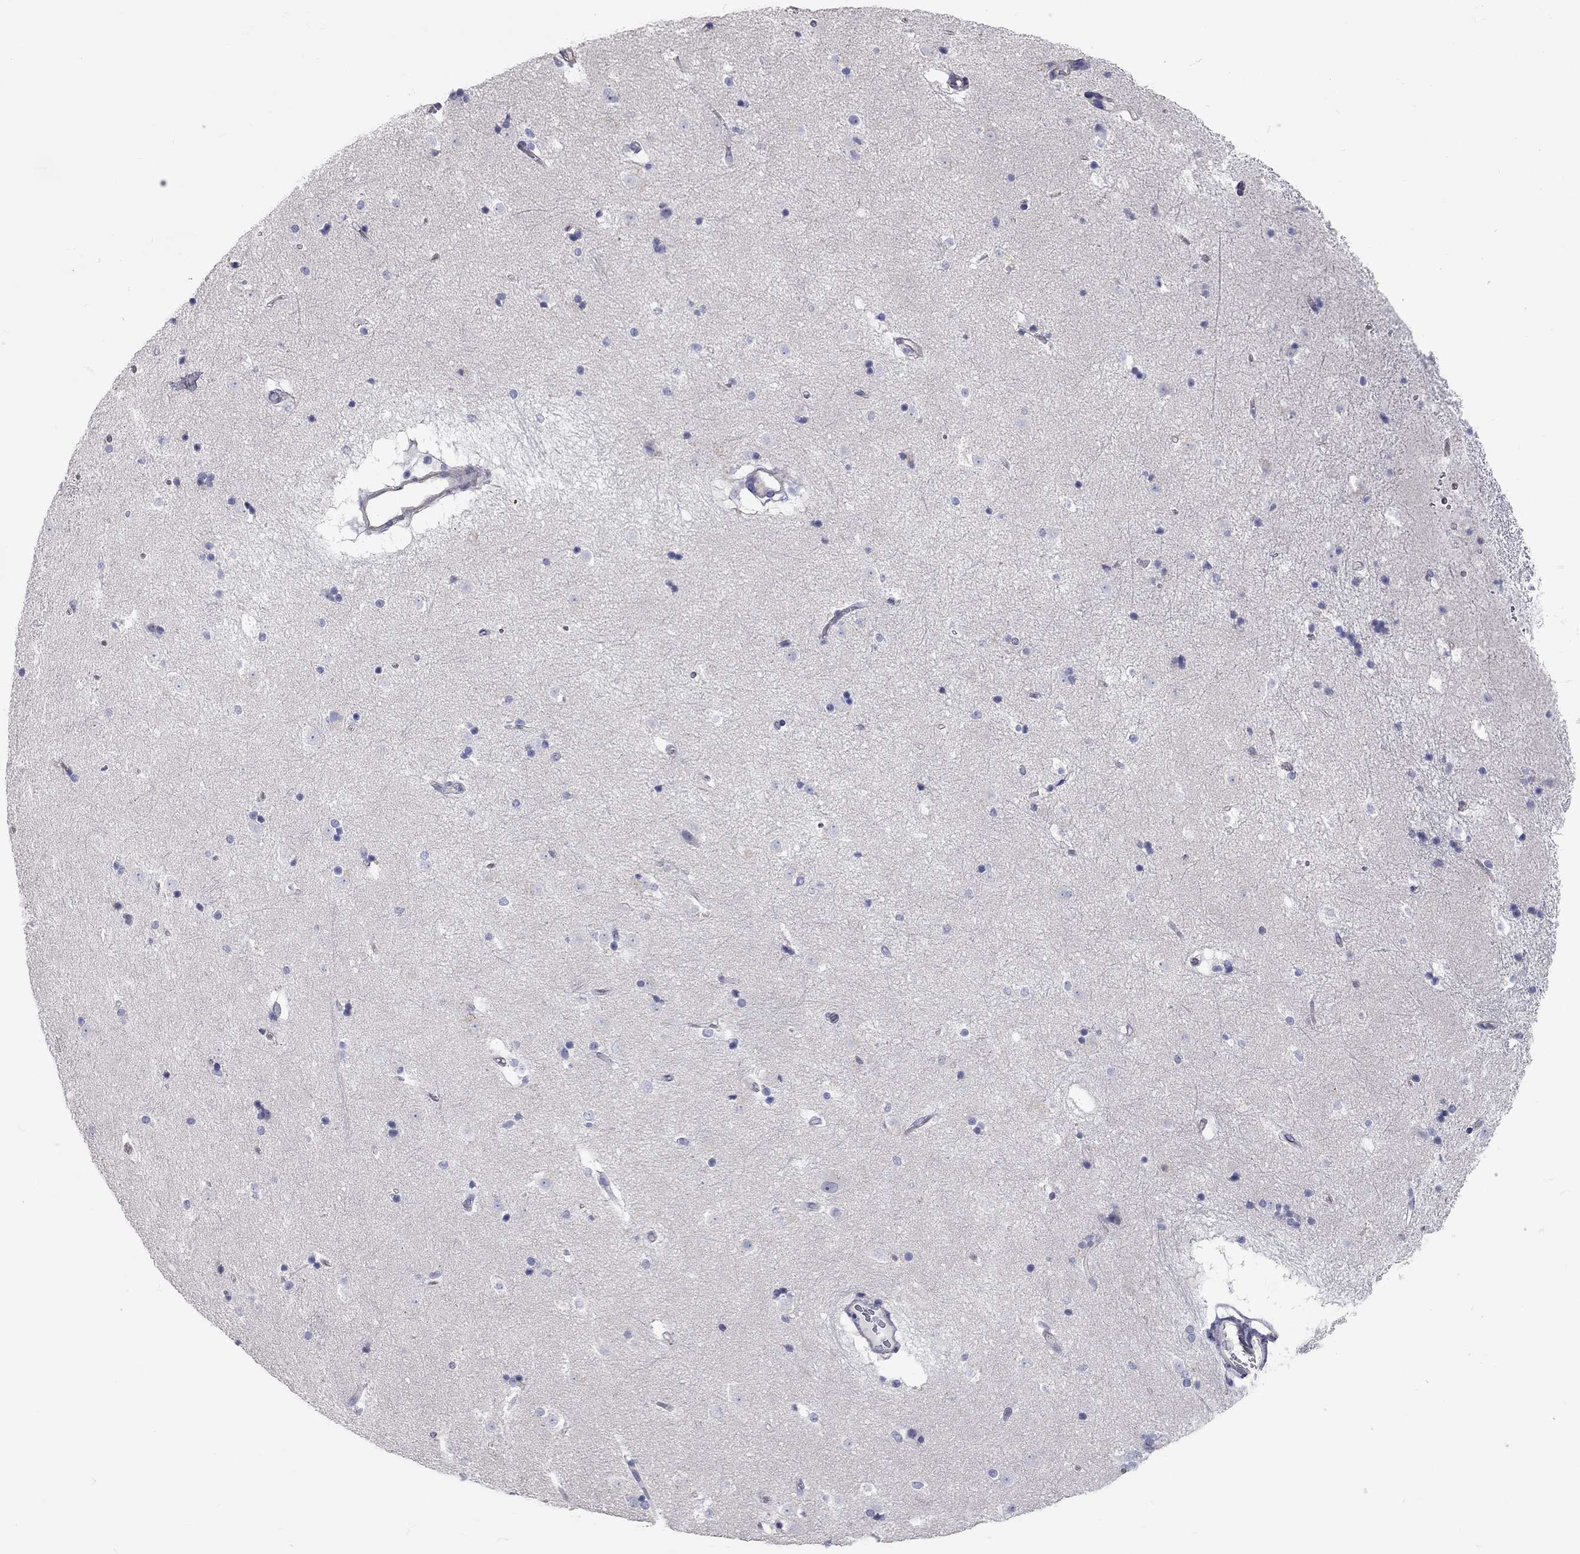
{"staining": {"intensity": "negative", "quantity": "none", "location": "none"}, "tissue": "caudate", "cell_type": "Glial cells", "image_type": "normal", "snomed": [{"axis": "morphology", "description": "Normal tissue, NOS"}, {"axis": "topography", "description": "Lateral ventricle wall"}], "caption": "High power microscopy photomicrograph of an immunohistochemistry image of unremarkable caudate, revealing no significant expression in glial cells.", "gene": "C10orf90", "patient": {"sex": "male", "age": 51}}